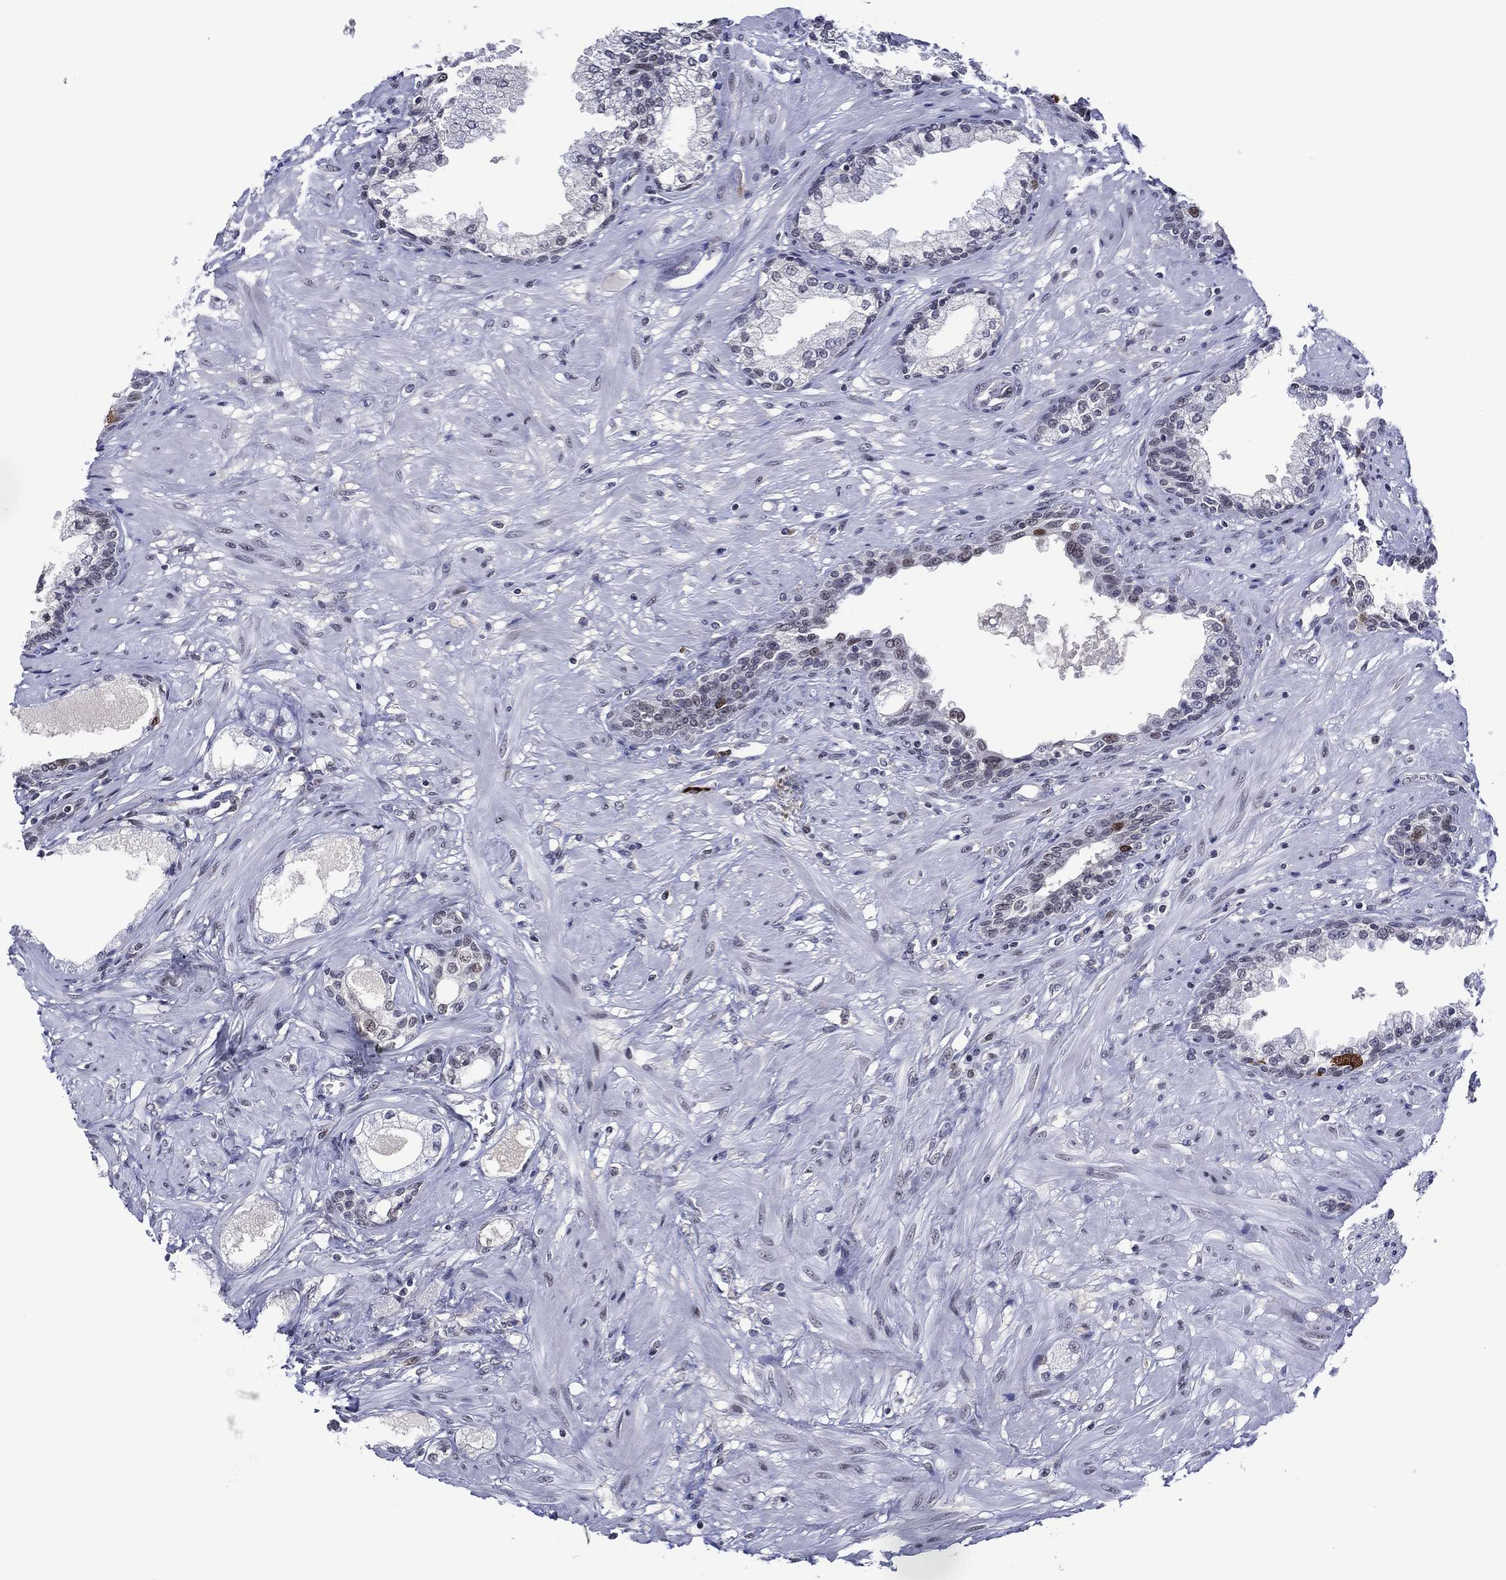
{"staining": {"intensity": "negative", "quantity": "none", "location": "none"}, "tissue": "prostate", "cell_type": "Glandular cells", "image_type": "normal", "snomed": [{"axis": "morphology", "description": "Normal tissue, NOS"}, {"axis": "topography", "description": "Prostate"}], "caption": "This is an immunohistochemistry (IHC) image of benign human prostate. There is no positivity in glandular cells.", "gene": "GATA6", "patient": {"sex": "male", "age": 63}}